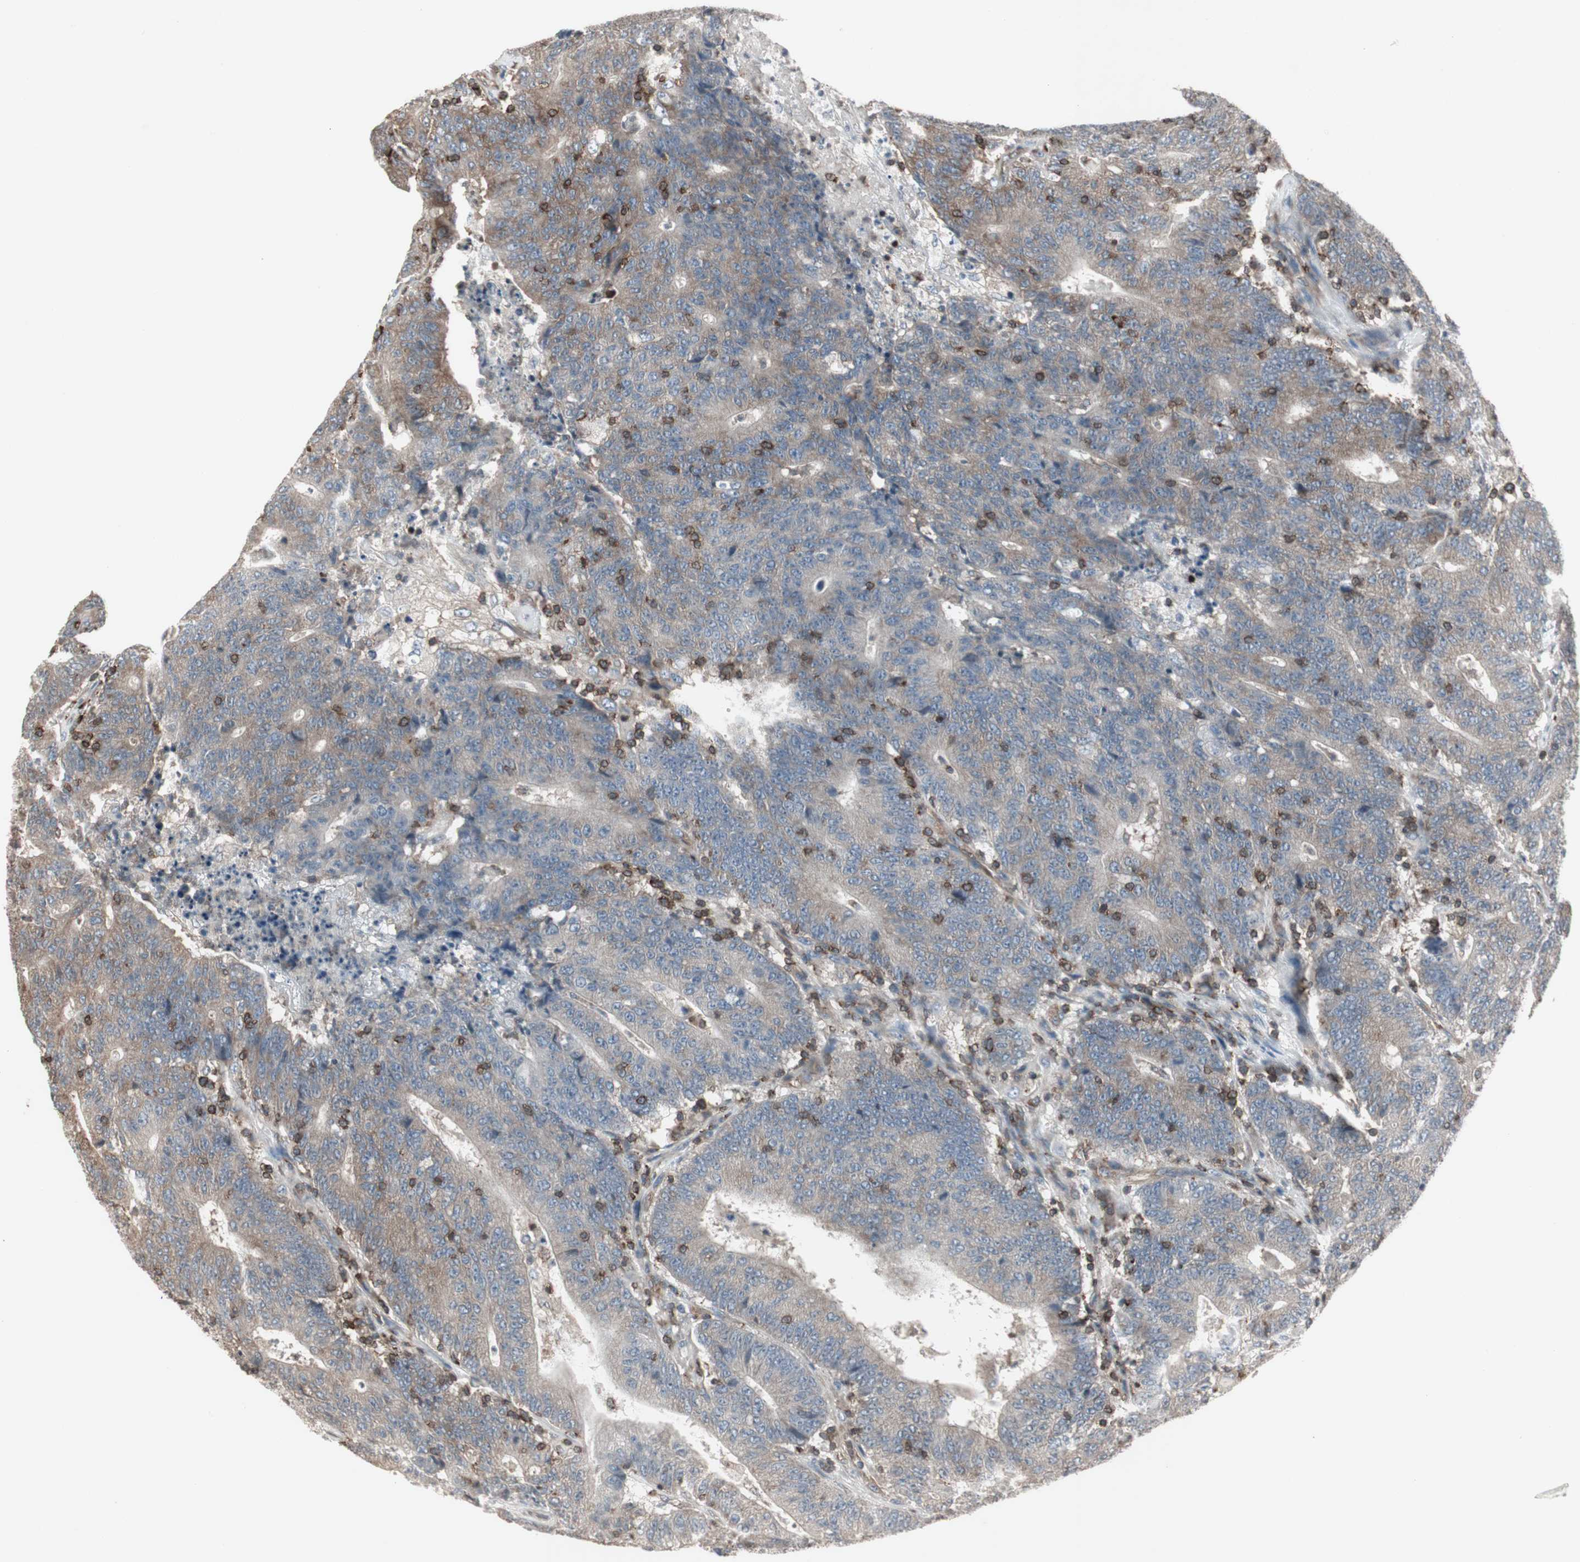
{"staining": {"intensity": "weak", "quantity": ">75%", "location": "cytoplasmic/membranous"}, "tissue": "colorectal cancer", "cell_type": "Tumor cells", "image_type": "cancer", "snomed": [{"axis": "morphology", "description": "Normal tissue, NOS"}, {"axis": "morphology", "description": "Adenocarcinoma, NOS"}, {"axis": "topography", "description": "Colon"}], "caption": "Weak cytoplasmic/membranous protein expression is identified in about >75% of tumor cells in adenocarcinoma (colorectal).", "gene": "ARHGEF1", "patient": {"sex": "female", "age": 75}}